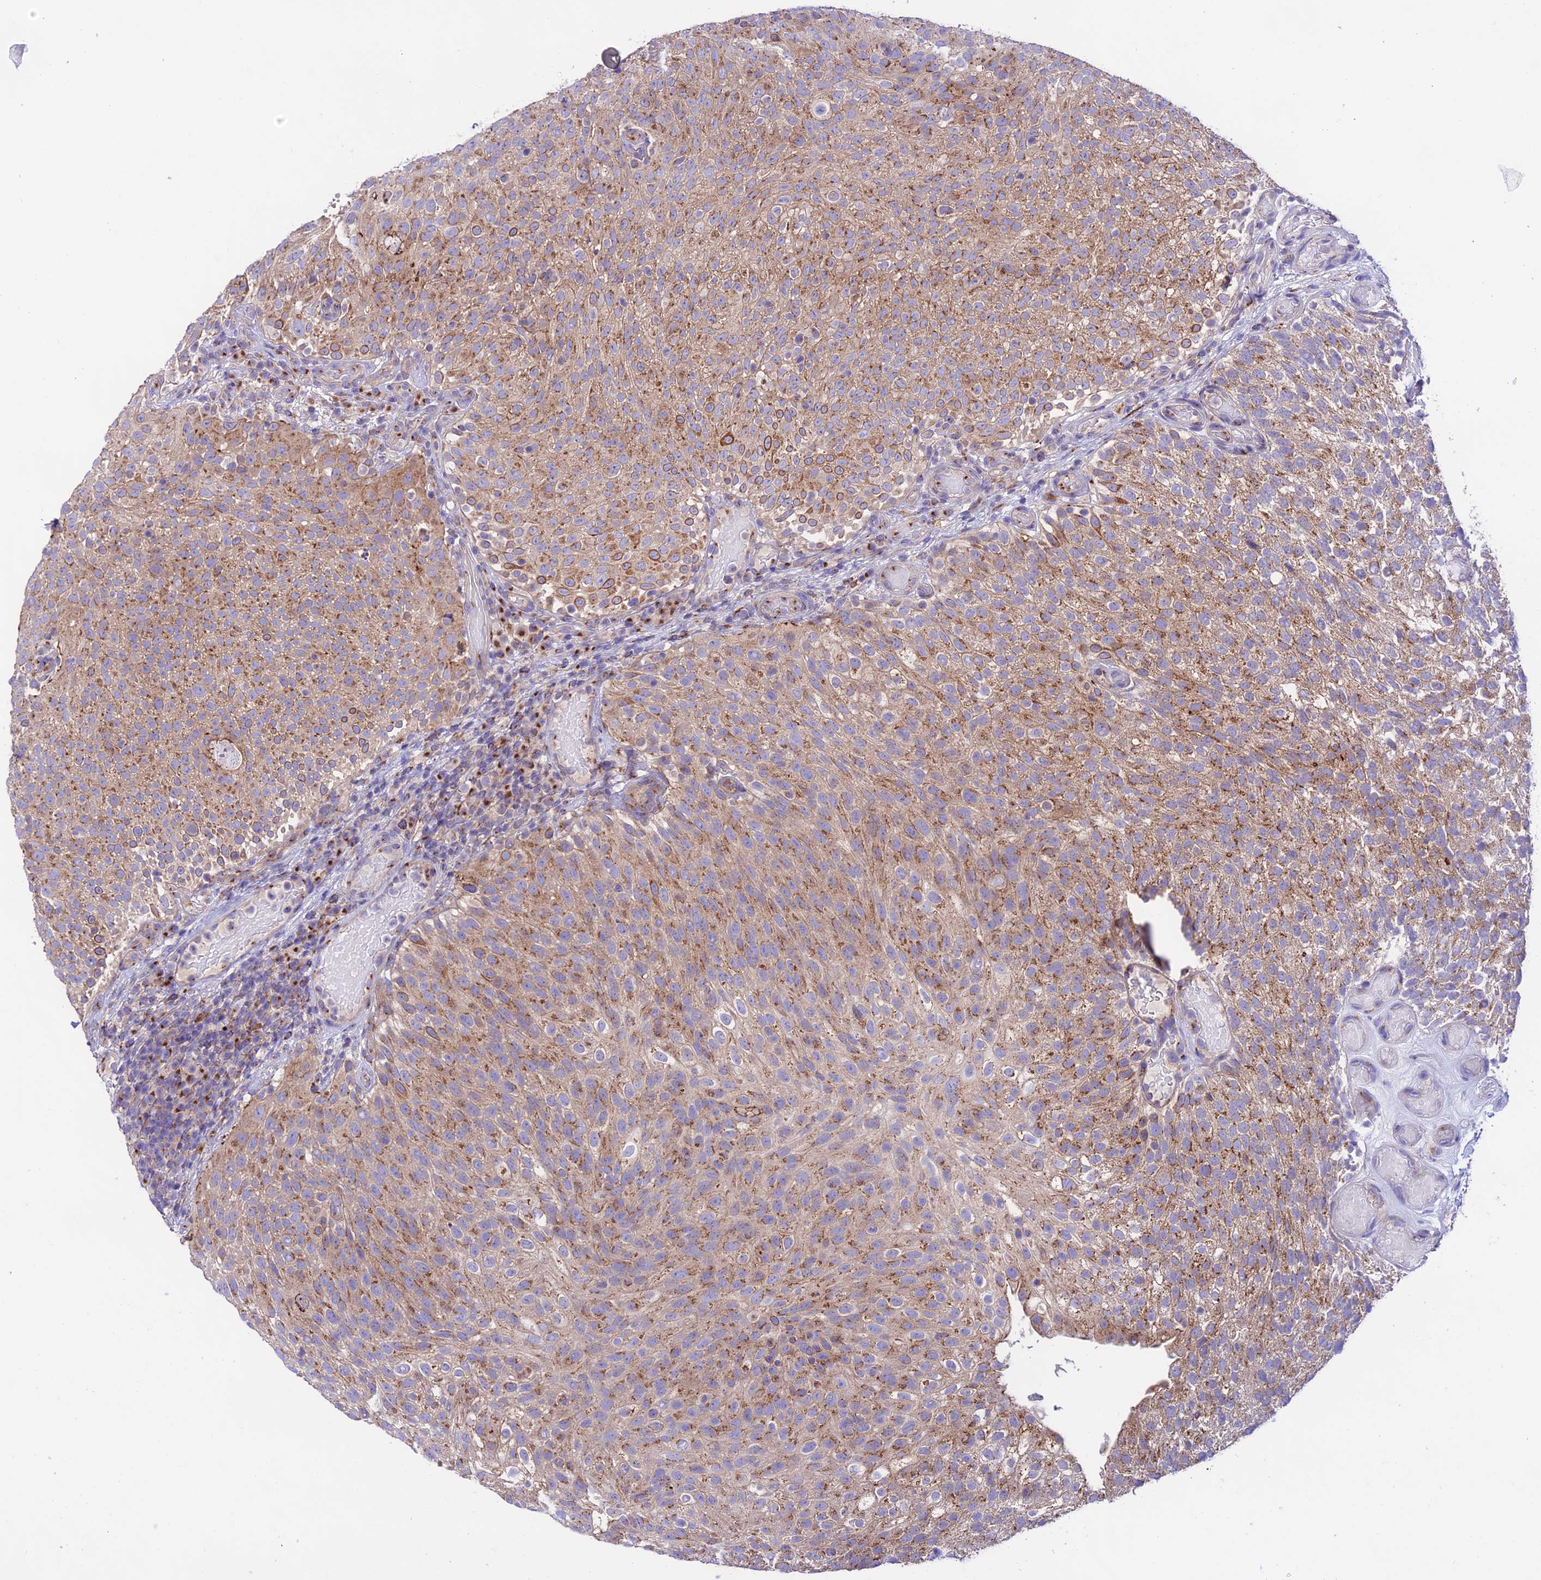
{"staining": {"intensity": "moderate", "quantity": ">75%", "location": "cytoplasmic/membranous"}, "tissue": "urothelial cancer", "cell_type": "Tumor cells", "image_type": "cancer", "snomed": [{"axis": "morphology", "description": "Urothelial carcinoma, Low grade"}, {"axis": "topography", "description": "Urinary bladder"}], "caption": "Protein positivity by immunohistochemistry (IHC) shows moderate cytoplasmic/membranous staining in approximately >75% of tumor cells in urothelial cancer.", "gene": "LACTB2", "patient": {"sex": "male", "age": 78}}